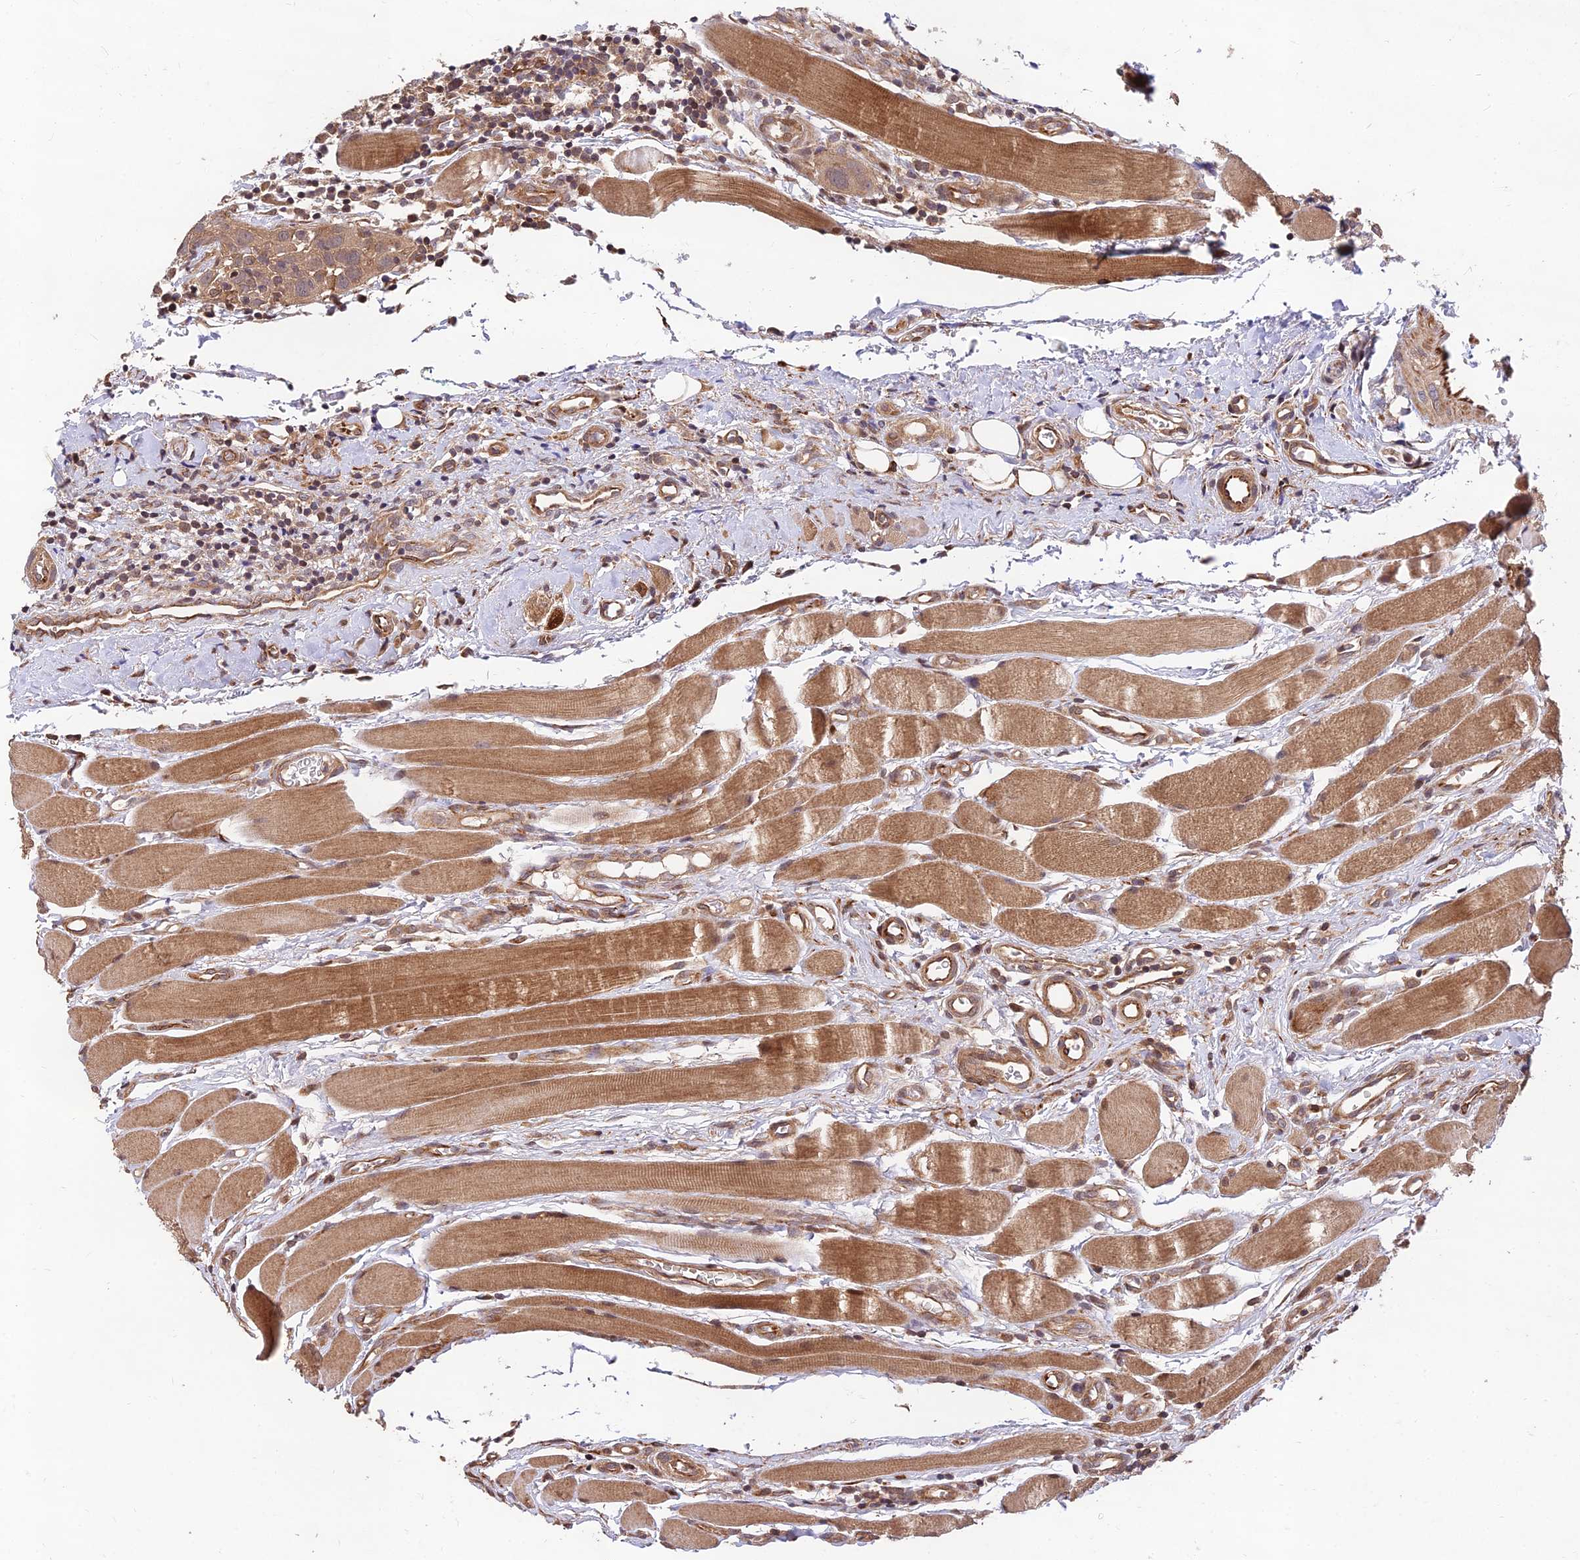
{"staining": {"intensity": "weak", "quantity": ">75%", "location": "cytoplasmic/membranous"}, "tissue": "head and neck cancer", "cell_type": "Tumor cells", "image_type": "cancer", "snomed": [{"axis": "morphology", "description": "Squamous cell carcinoma, NOS"}, {"axis": "topography", "description": "Oral tissue"}, {"axis": "topography", "description": "Head-Neck"}], "caption": "An immunohistochemistry histopathology image of neoplastic tissue is shown. Protein staining in brown shows weak cytoplasmic/membranous positivity in head and neck squamous cell carcinoma within tumor cells.", "gene": "MKKS", "patient": {"sex": "female", "age": 50}}